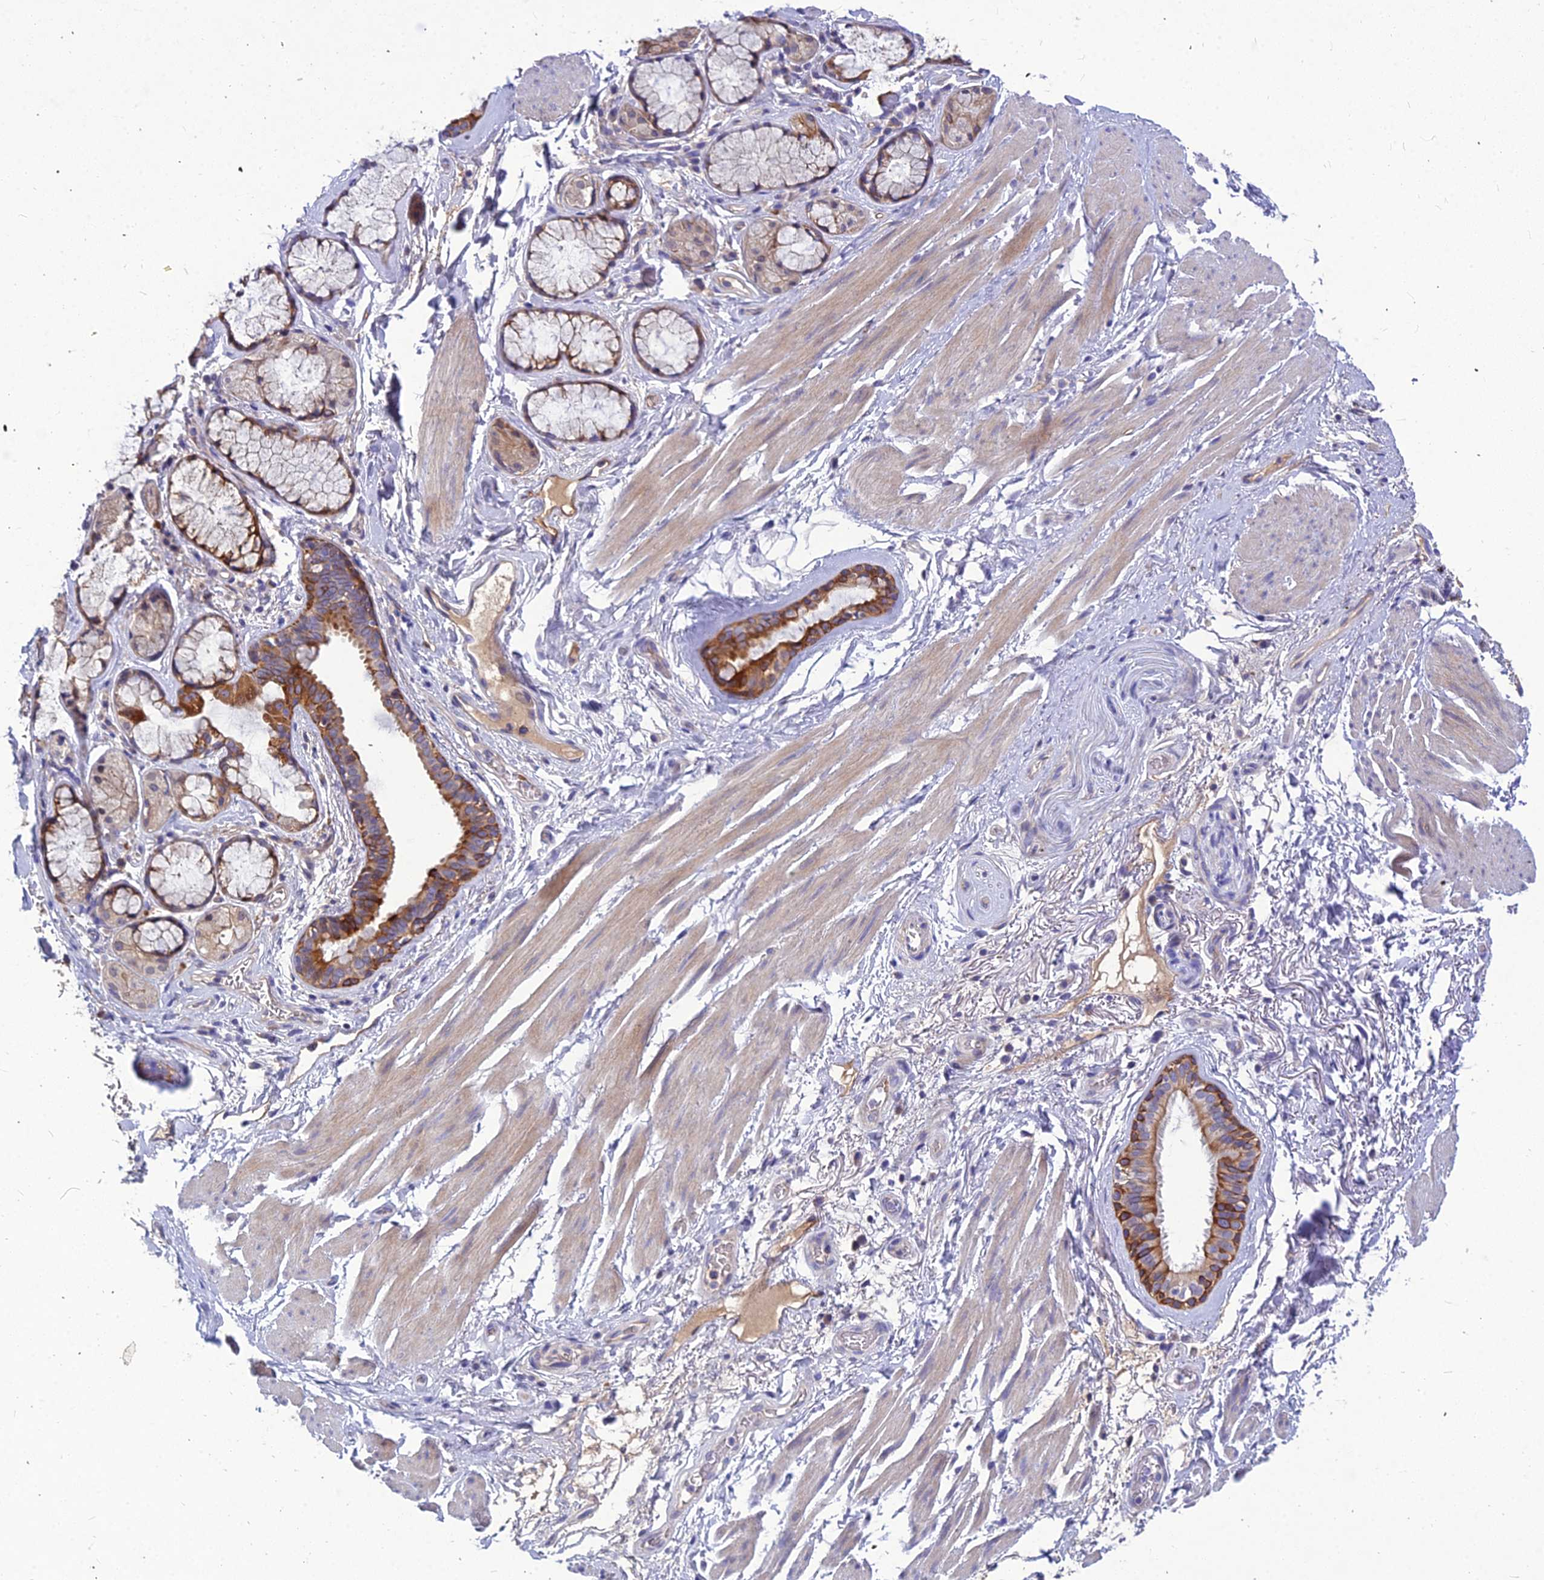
{"staining": {"intensity": "negative", "quantity": "none", "location": "none"}, "tissue": "adipose tissue", "cell_type": "Adipocytes", "image_type": "normal", "snomed": [{"axis": "morphology", "description": "Normal tissue, NOS"}, {"axis": "topography", "description": "Cartilage tissue"}], "caption": "Adipocytes show no significant protein expression in benign adipose tissue. (DAB IHC with hematoxylin counter stain).", "gene": "DMRTA1", "patient": {"sex": "female", "age": 63}}